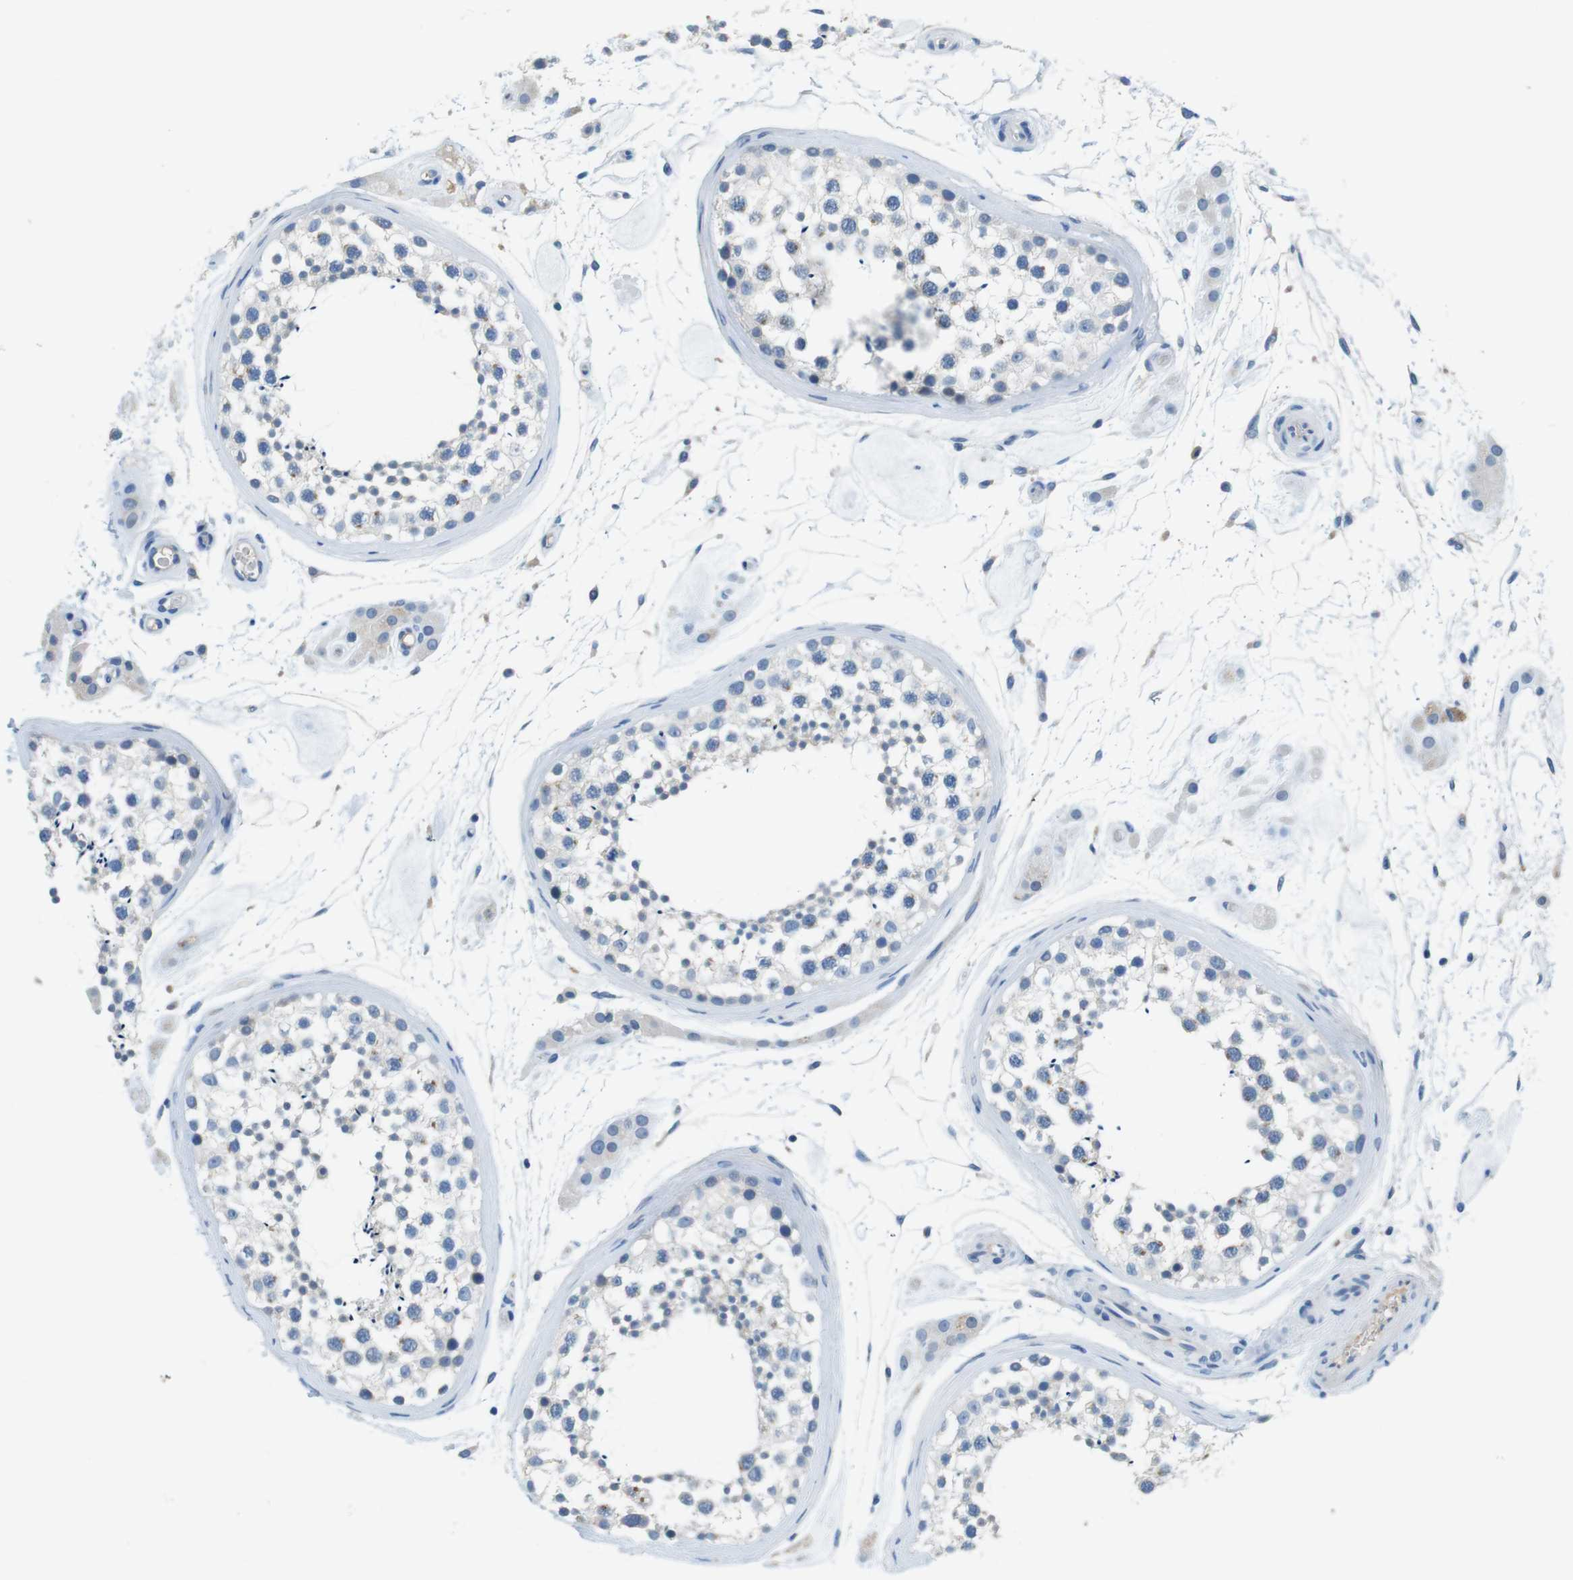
{"staining": {"intensity": "negative", "quantity": "none", "location": "none"}, "tissue": "testis", "cell_type": "Cells in seminiferous ducts", "image_type": "normal", "snomed": [{"axis": "morphology", "description": "Normal tissue, NOS"}, {"axis": "topography", "description": "Testis"}], "caption": "Immunohistochemical staining of normal human testis shows no significant expression in cells in seminiferous ducts.", "gene": "SLC35A3", "patient": {"sex": "male", "age": 46}}